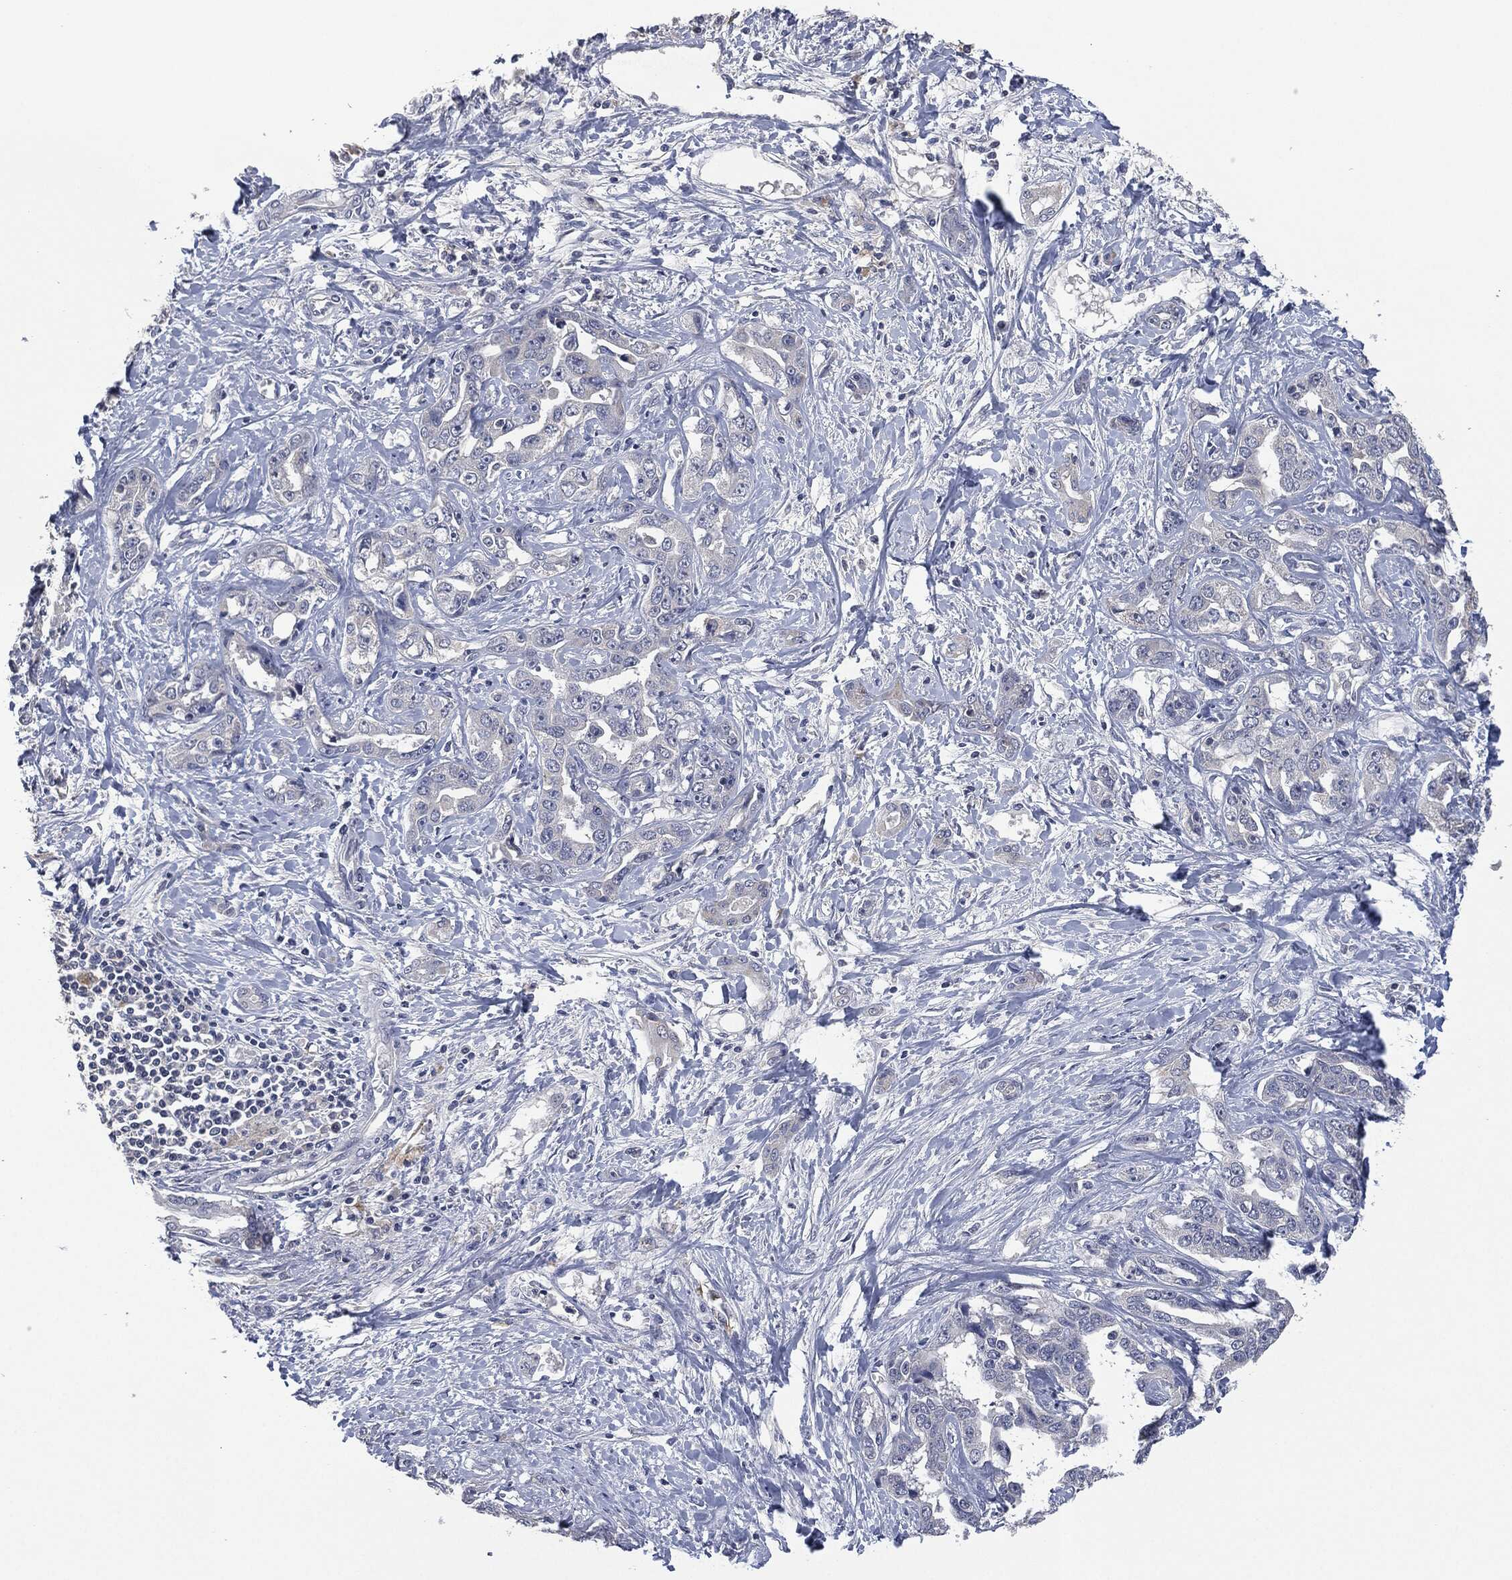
{"staining": {"intensity": "negative", "quantity": "none", "location": "none"}, "tissue": "liver cancer", "cell_type": "Tumor cells", "image_type": "cancer", "snomed": [{"axis": "morphology", "description": "Cholangiocarcinoma"}, {"axis": "topography", "description": "Liver"}], "caption": "An immunohistochemistry image of liver cancer (cholangiocarcinoma) is shown. There is no staining in tumor cells of liver cancer (cholangiocarcinoma). (DAB IHC visualized using brightfield microscopy, high magnification).", "gene": "IL1RN", "patient": {"sex": "male", "age": 59}}